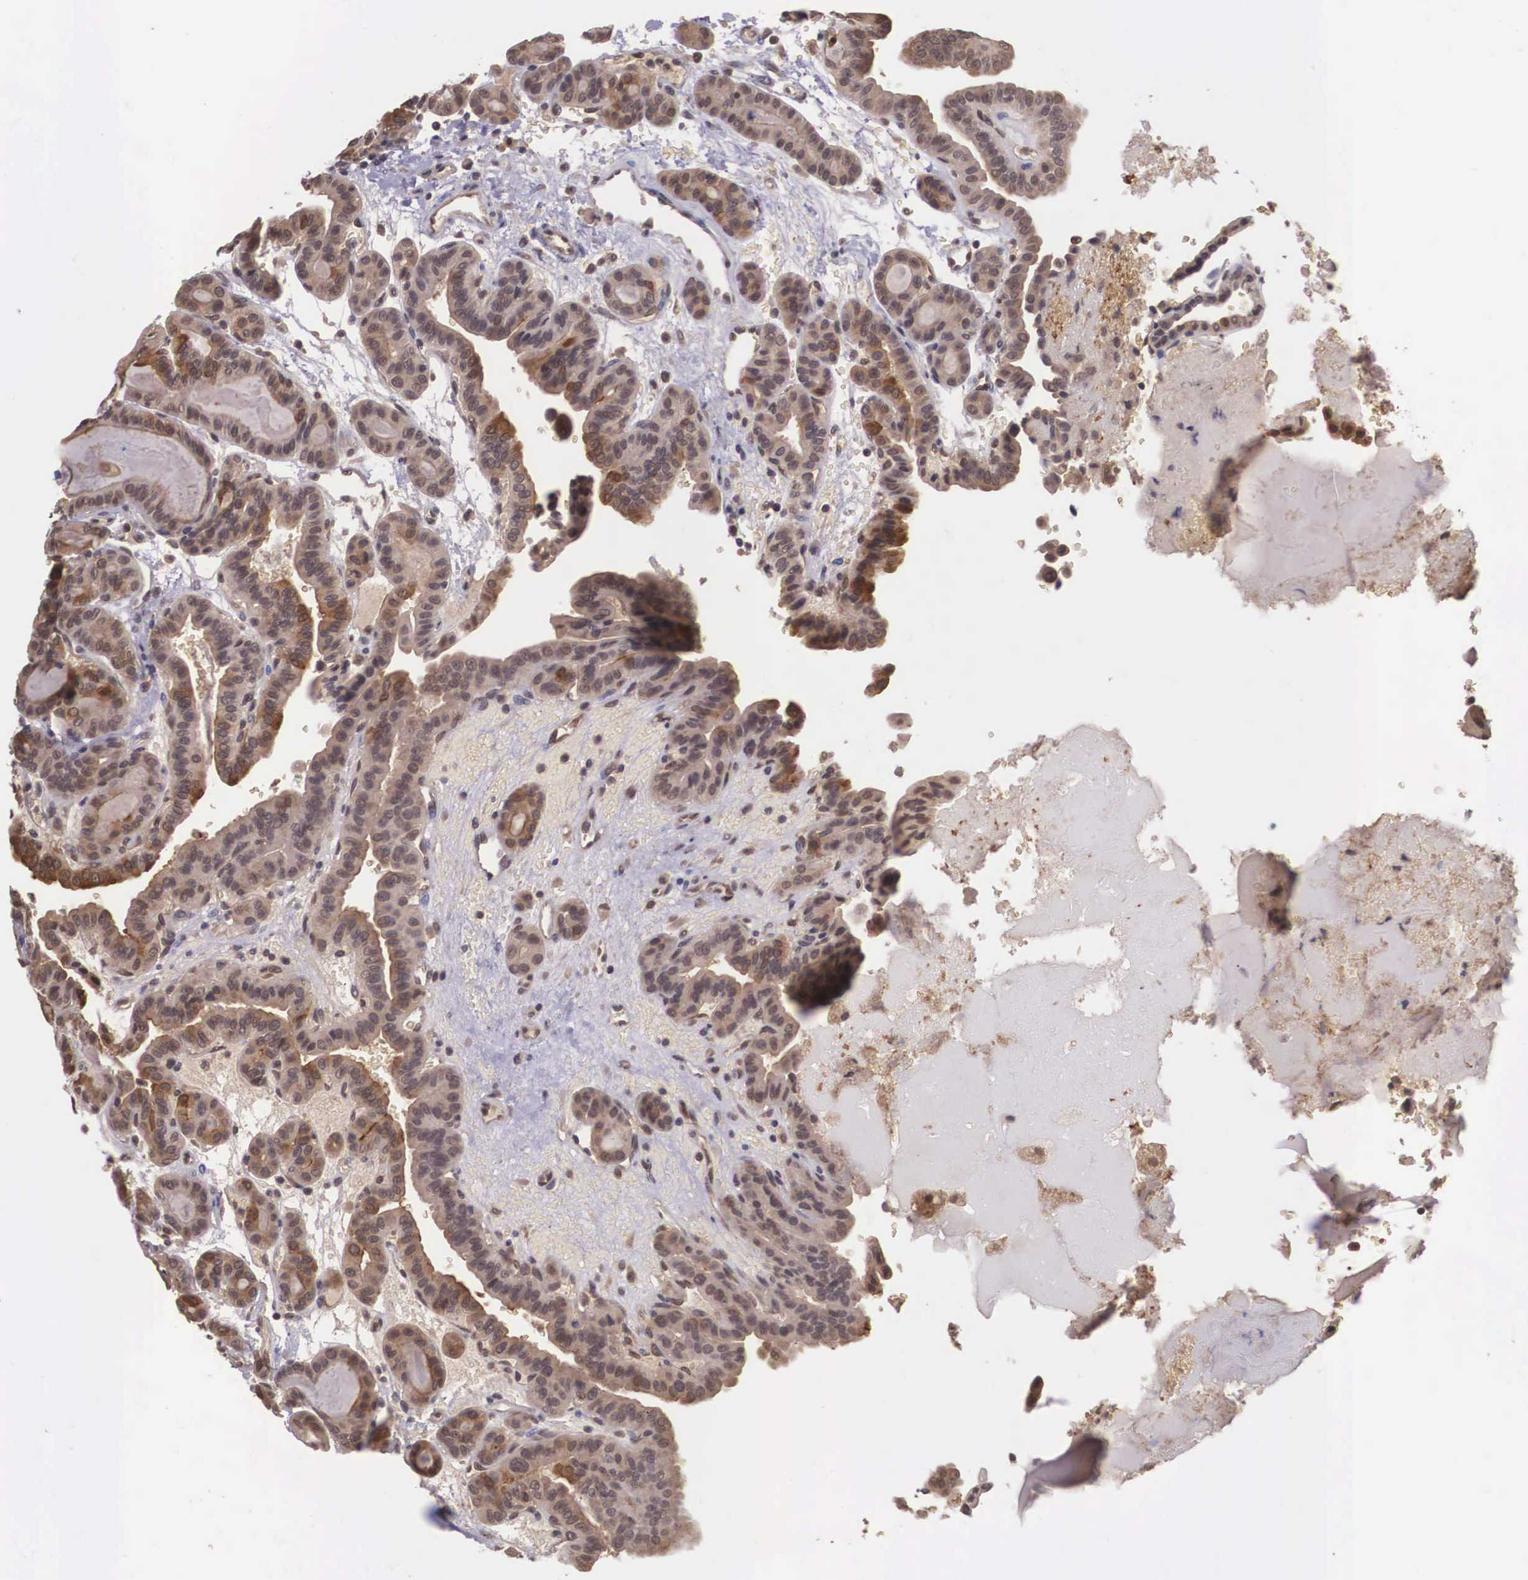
{"staining": {"intensity": "moderate", "quantity": ">75%", "location": "cytoplasmic/membranous"}, "tissue": "thyroid cancer", "cell_type": "Tumor cells", "image_type": "cancer", "snomed": [{"axis": "morphology", "description": "Papillary adenocarcinoma, NOS"}, {"axis": "topography", "description": "Thyroid gland"}], "caption": "DAB (3,3'-diaminobenzidine) immunohistochemical staining of thyroid papillary adenocarcinoma demonstrates moderate cytoplasmic/membranous protein positivity in about >75% of tumor cells.", "gene": "VASH1", "patient": {"sex": "male", "age": 87}}